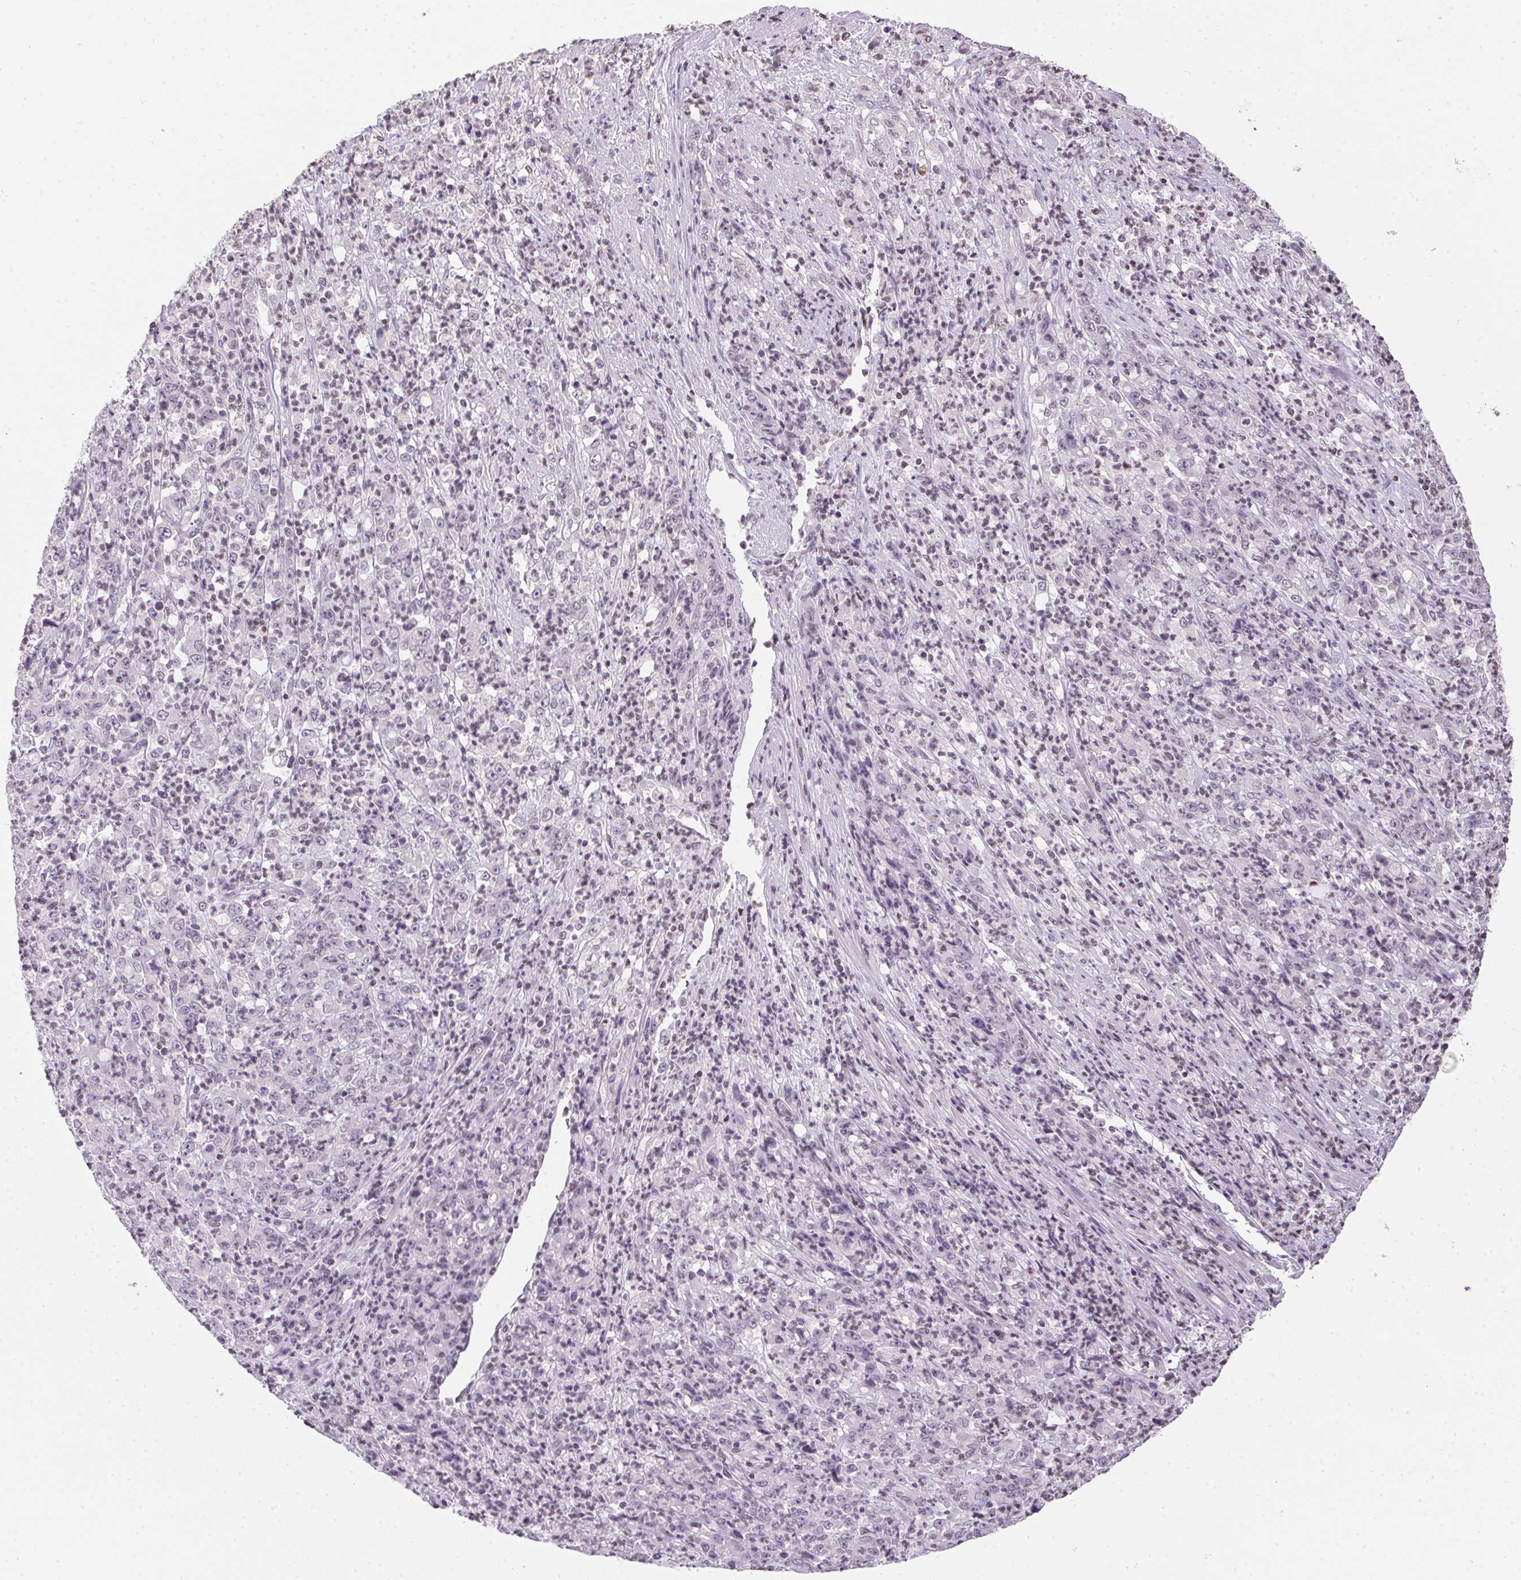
{"staining": {"intensity": "negative", "quantity": "none", "location": "none"}, "tissue": "stomach cancer", "cell_type": "Tumor cells", "image_type": "cancer", "snomed": [{"axis": "morphology", "description": "Adenocarcinoma, NOS"}, {"axis": "topography", "description": "Stomach, lower"}], "caption": "Stomach adenocarcinoma was stained to show a protein in brown. There is no significant staining in tumor cells.", "gene": "PRL", "patient": {"sex": "female", "age": 71}}